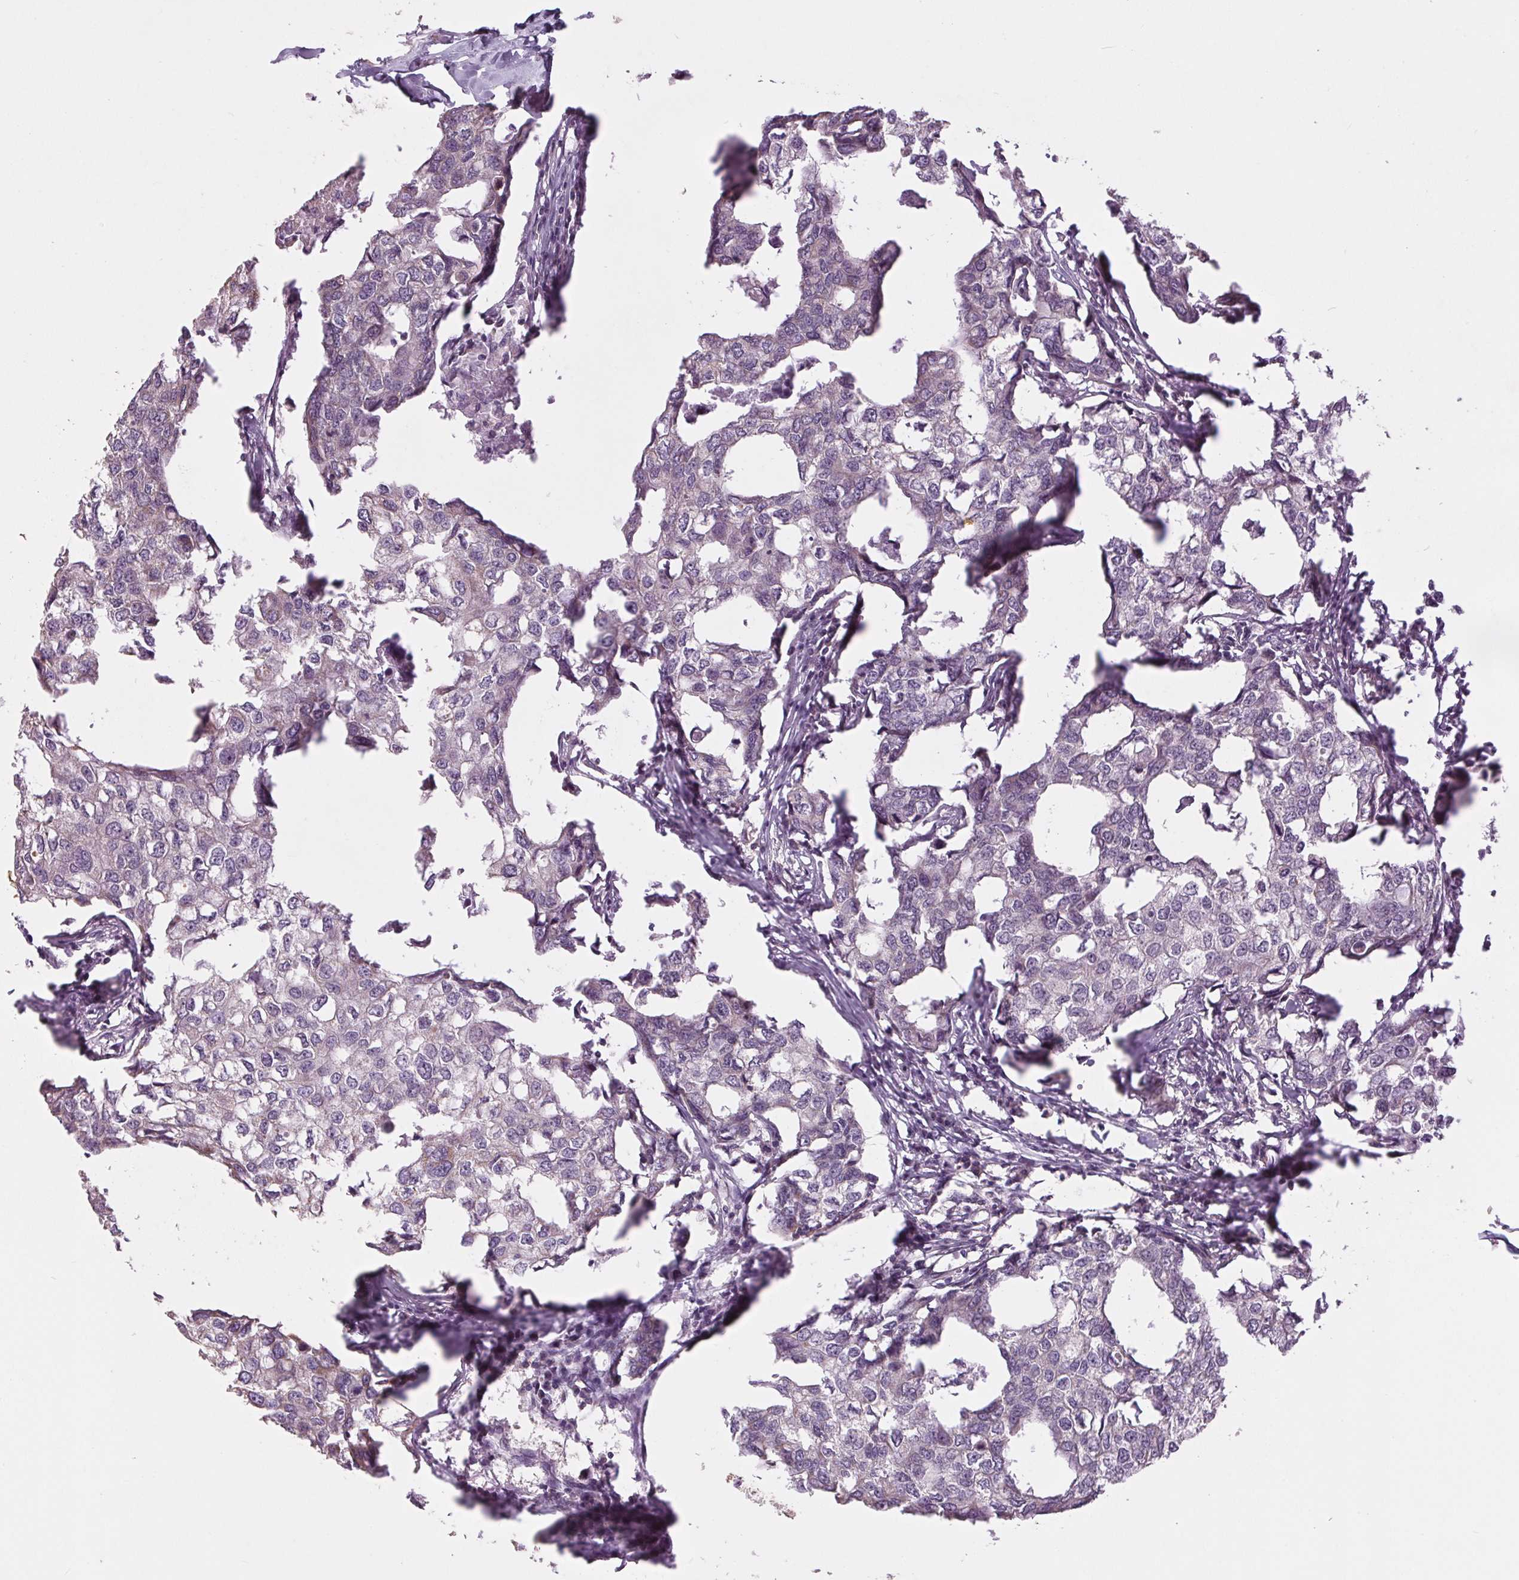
{"staining": {"intensity": "weak", "quantity": "<25%", "location": "cytoplasmic/membranous"}, "tissue": "breast cancer", "cell_type": "Tumor cells", "image_type": "cancer", "snomed": [{"axis": "morphology", "description": "Duct carcinoma"}, {"axis": "topography", "description": "Breast"}], "caption": "Immunohistochemistry (IHC) of human intraductal carcinoma (breast) exhibits no positivity in tumor cells.", "gene": "MAP3K5", "patient": {"sex": "female", "age": 27}}